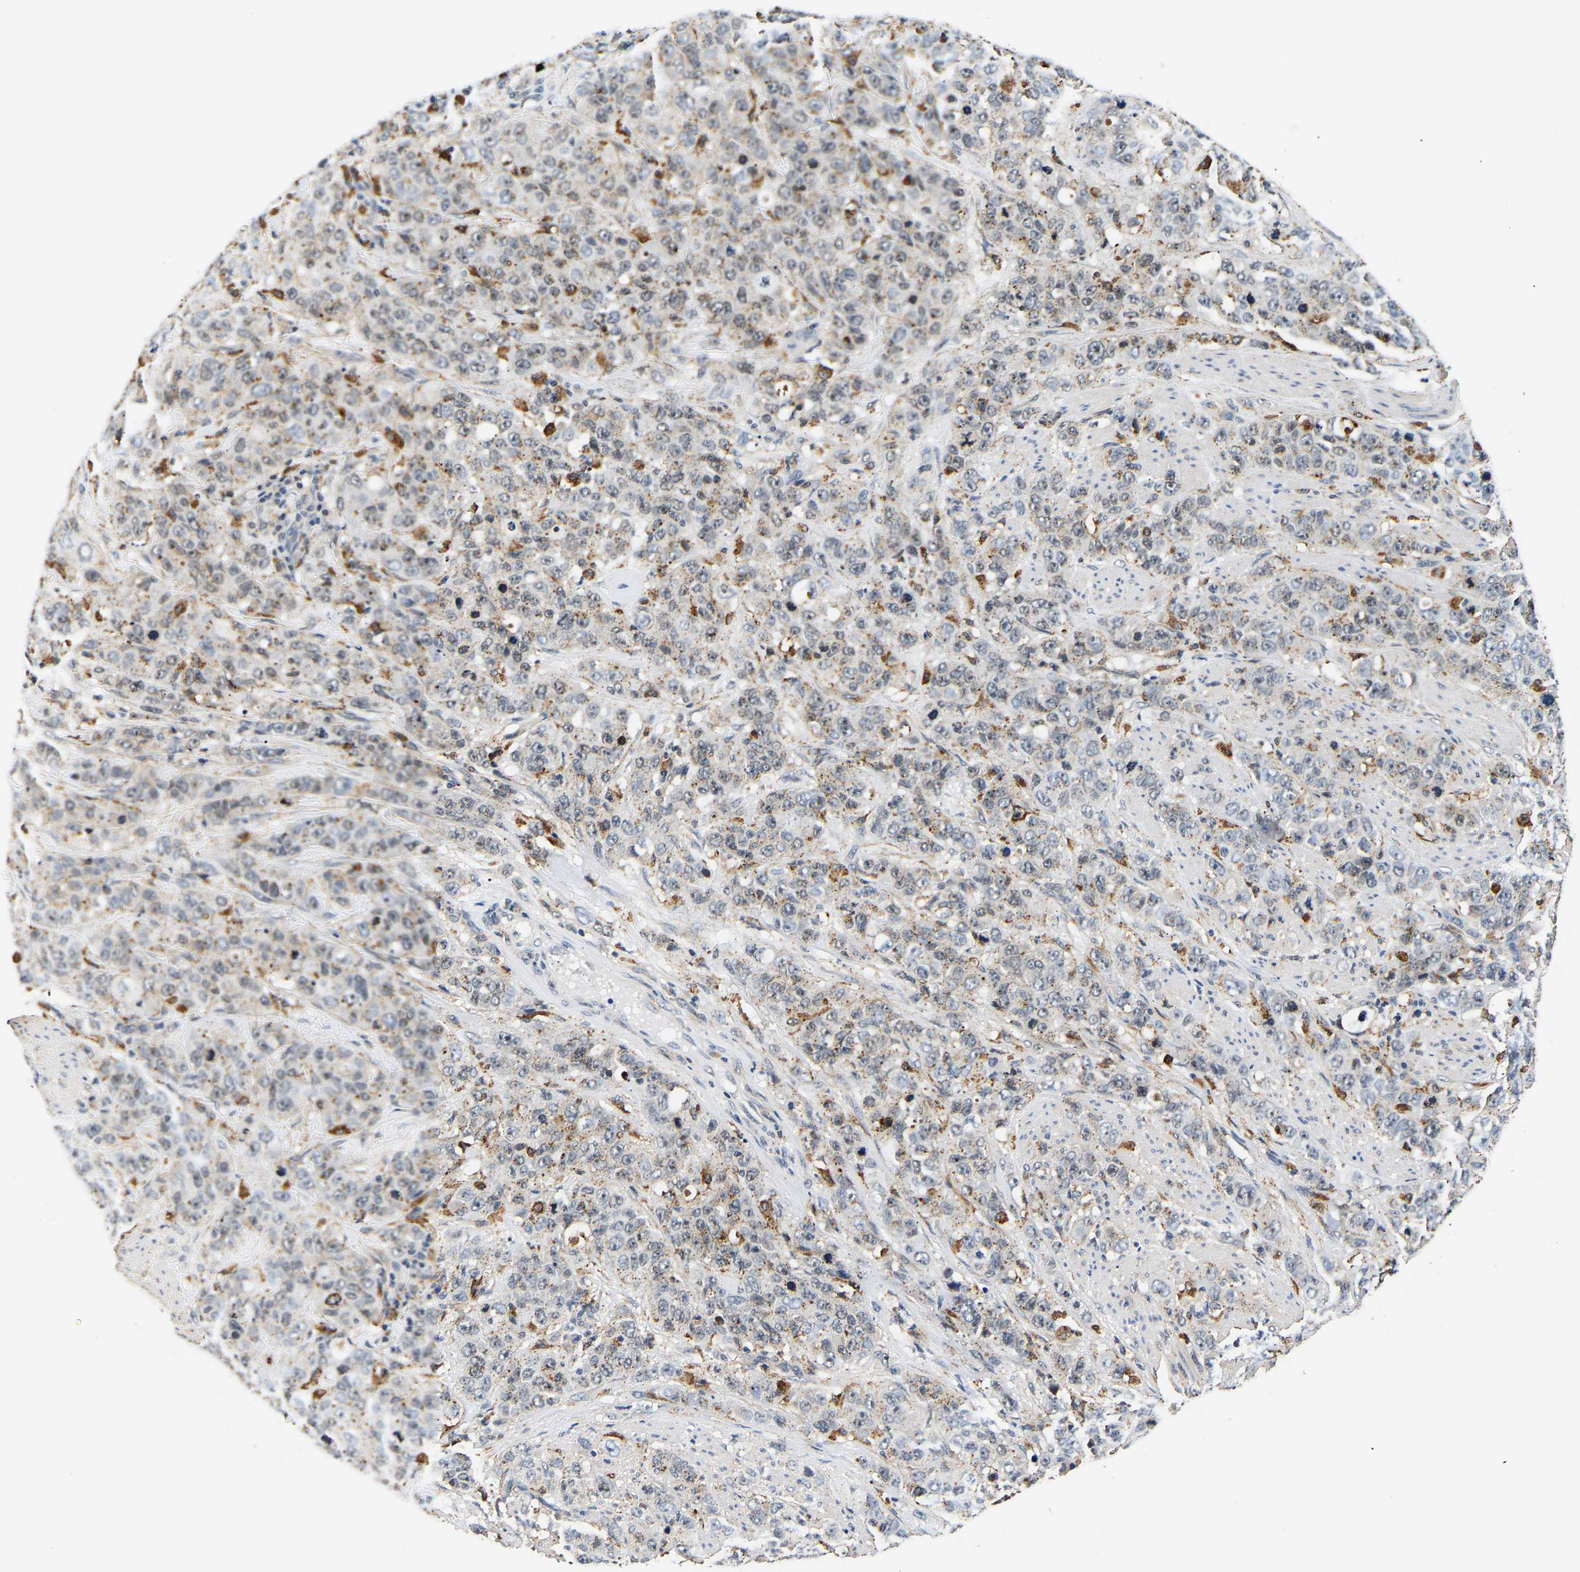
{"staining": {"intensity": "moderate", "quantity": "<25%", "location": "cytoplasmic/membranous"}, "tissue": "stomach cancer", "cell_type": "Tumor cells", "image_type": "cancer", "snomed": [{"axis": "morphology", "description": "Adenocarcinoma, NOS"}, {"axis": "topography", "description": "Stomach"}], "caption": "Stomach cancer (adenocarcinoma) was stained to show a protein in brown. There is low levels of moderate cytoplasmic/membranous positivity in approximately <25% of tumor cells.", "gene": "SMU1", "patient": {"sex": "male", "age": 48}}